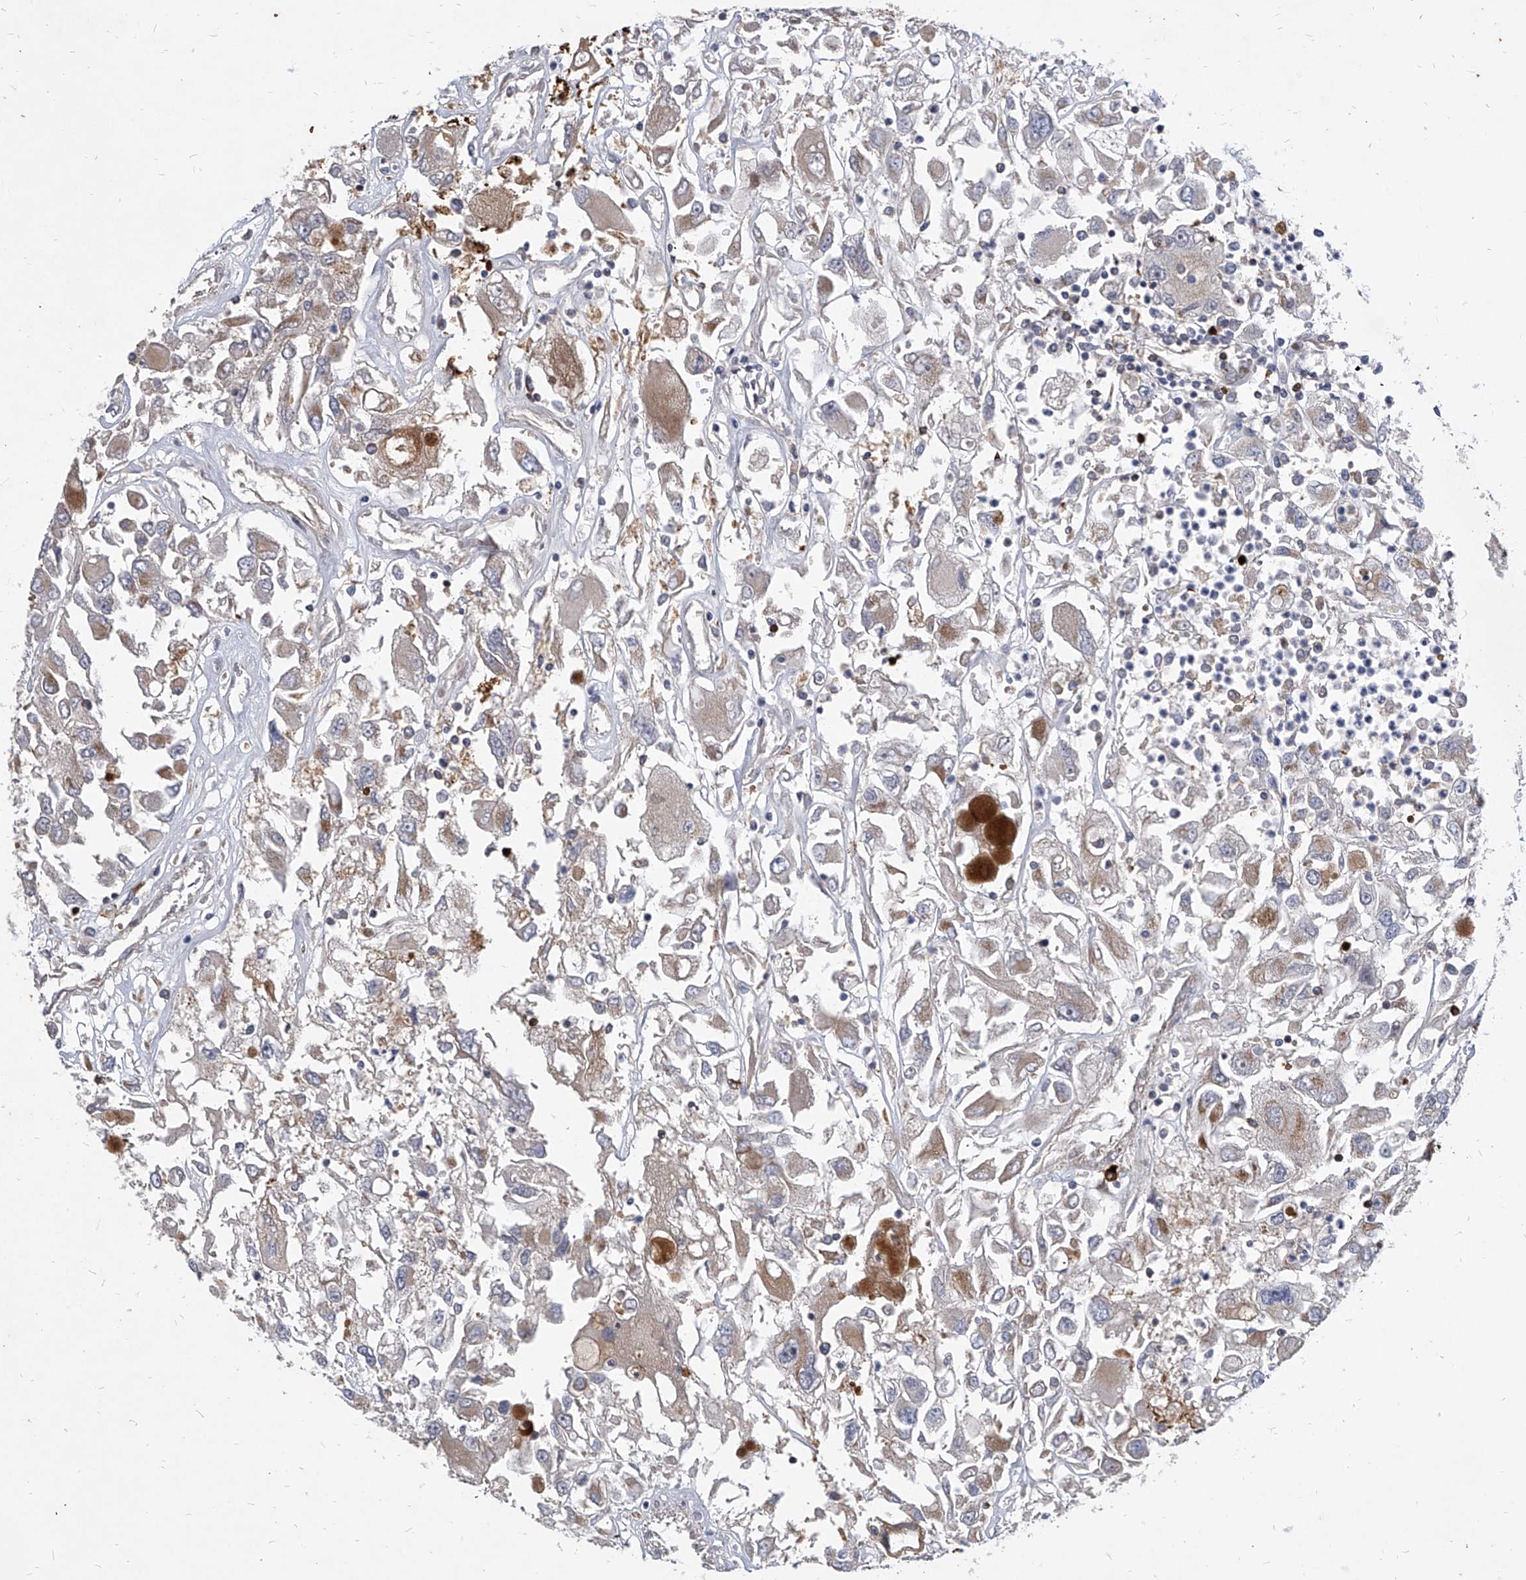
{"staining": {"intensity": "moderate", "quantity": "<25%", "location": "cytoplasmic/membranous"}, "tissue": "renal cancer", "cell_type": "Tumor cells", "image_type": "cancer", "snomed": [{"axis": "morphology", "description": "Adenocarcinoma, NOS"}, {"axis": "topography", "description": "Kidney"}], "caption": "Immunohistochemistry (IHC) (DAB) staining of adenocarcinoma (renal) exhibits moderate cytoplasmic/membranous protein staining in approximately <25% of tumor cells.", "gene": "MINDY4", "patient": {"sex": "female", "age": 52}}